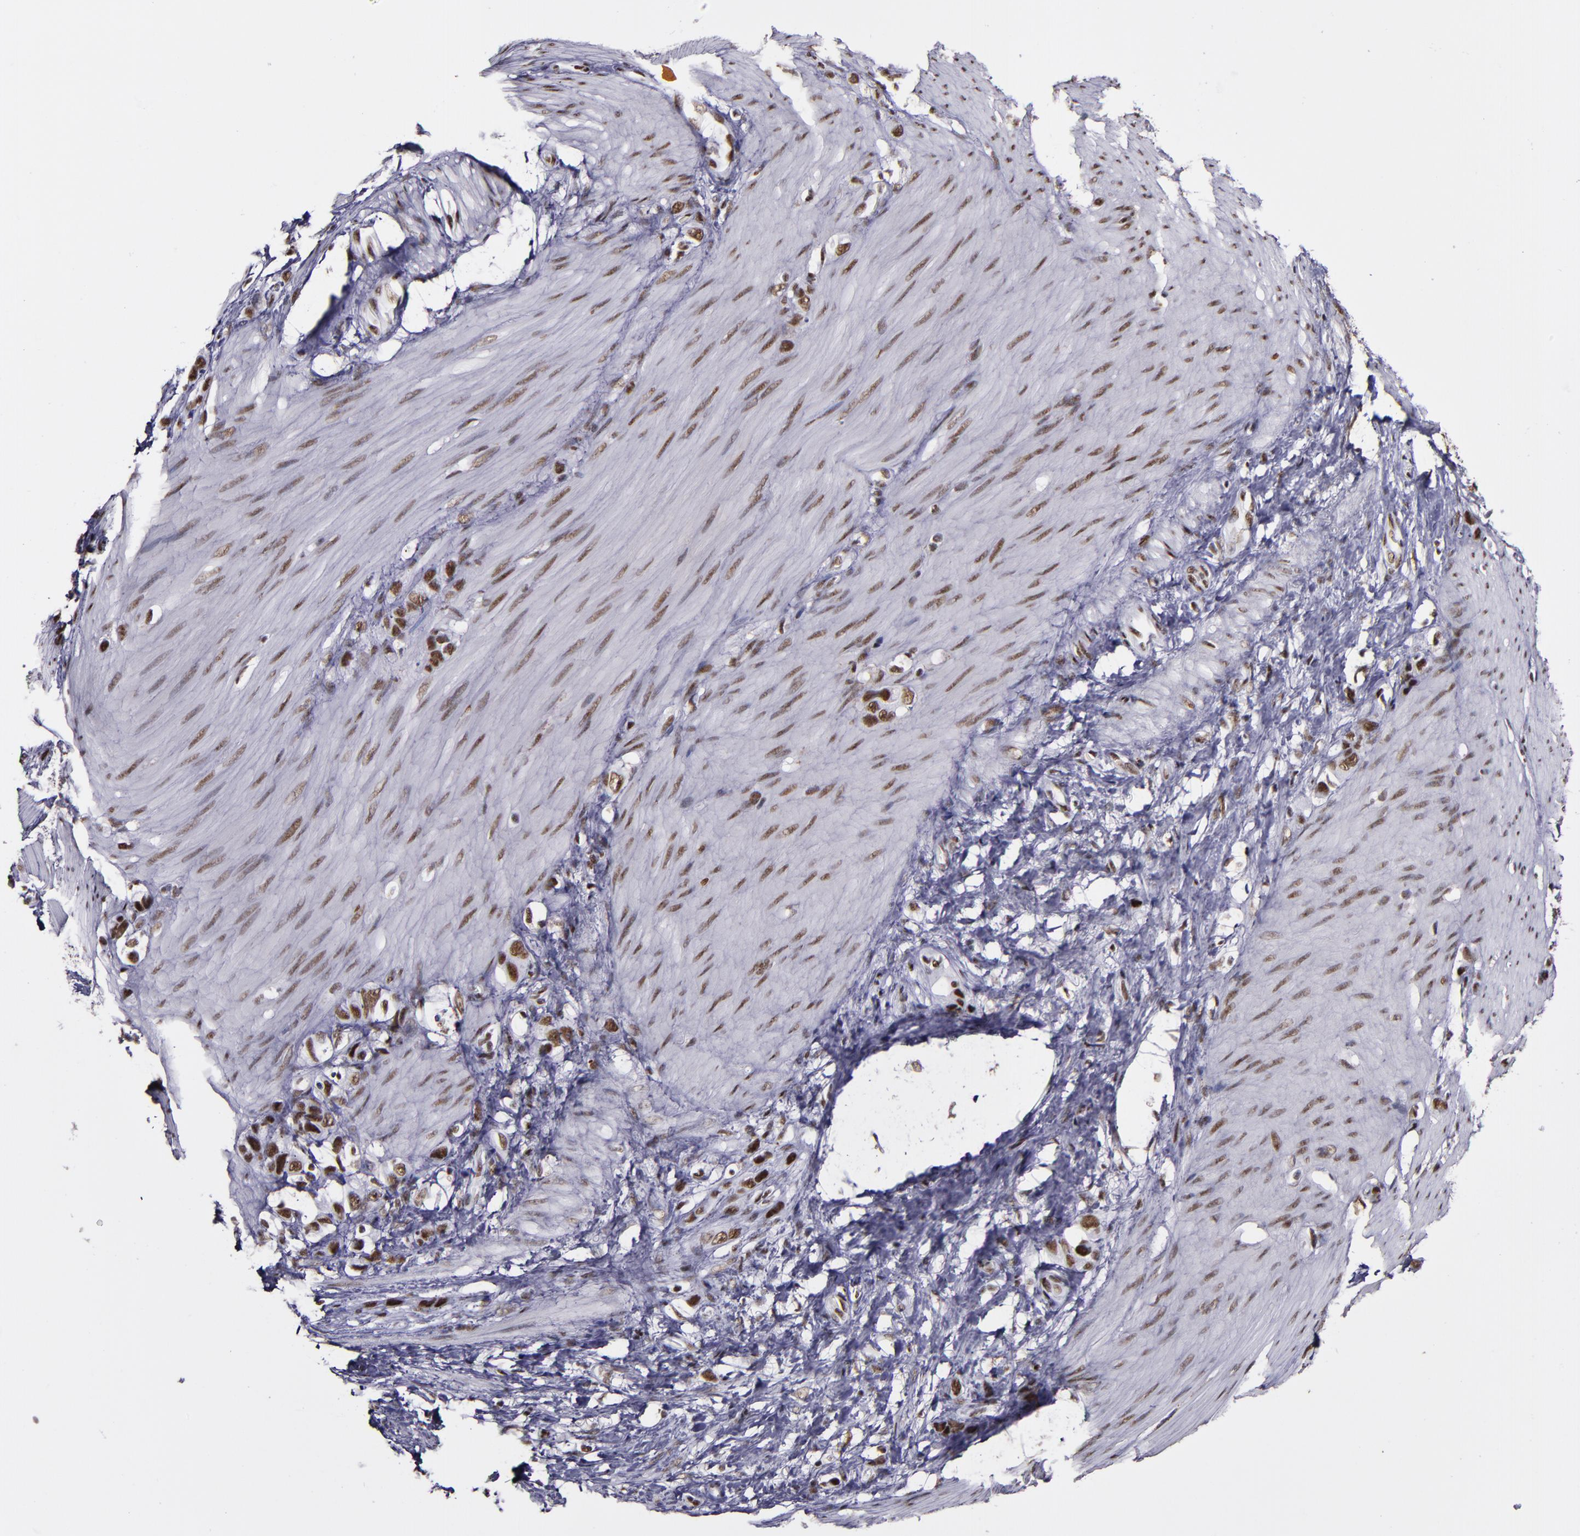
{"staining": {"intensity": "strong", "quantity": ">75%", "location": "nuclear"}, "tissue": "stomach cancer", "cell_type": "Tumor cells", "image_type": "cancer", "snomed": [{"axis": "morphology", "description": "Normal tissue, NOS"}, {"axis": "morphology", "description": "Adenocarcinoma, NOS"}, {"axis": "morphology", "description": "Adenocarcinoma, High grade"}, {"axis": "topography", "description": "Stomach, upper"}, {"axis": "topography", "description": "Stomach"}], "caption": "Human stomach adenocarcinoma stained with a protein marker demonstrates strong staining in tumor cells.", "gene": "PPP4R3A", "patient": {"sex": "female", "age": 65}}